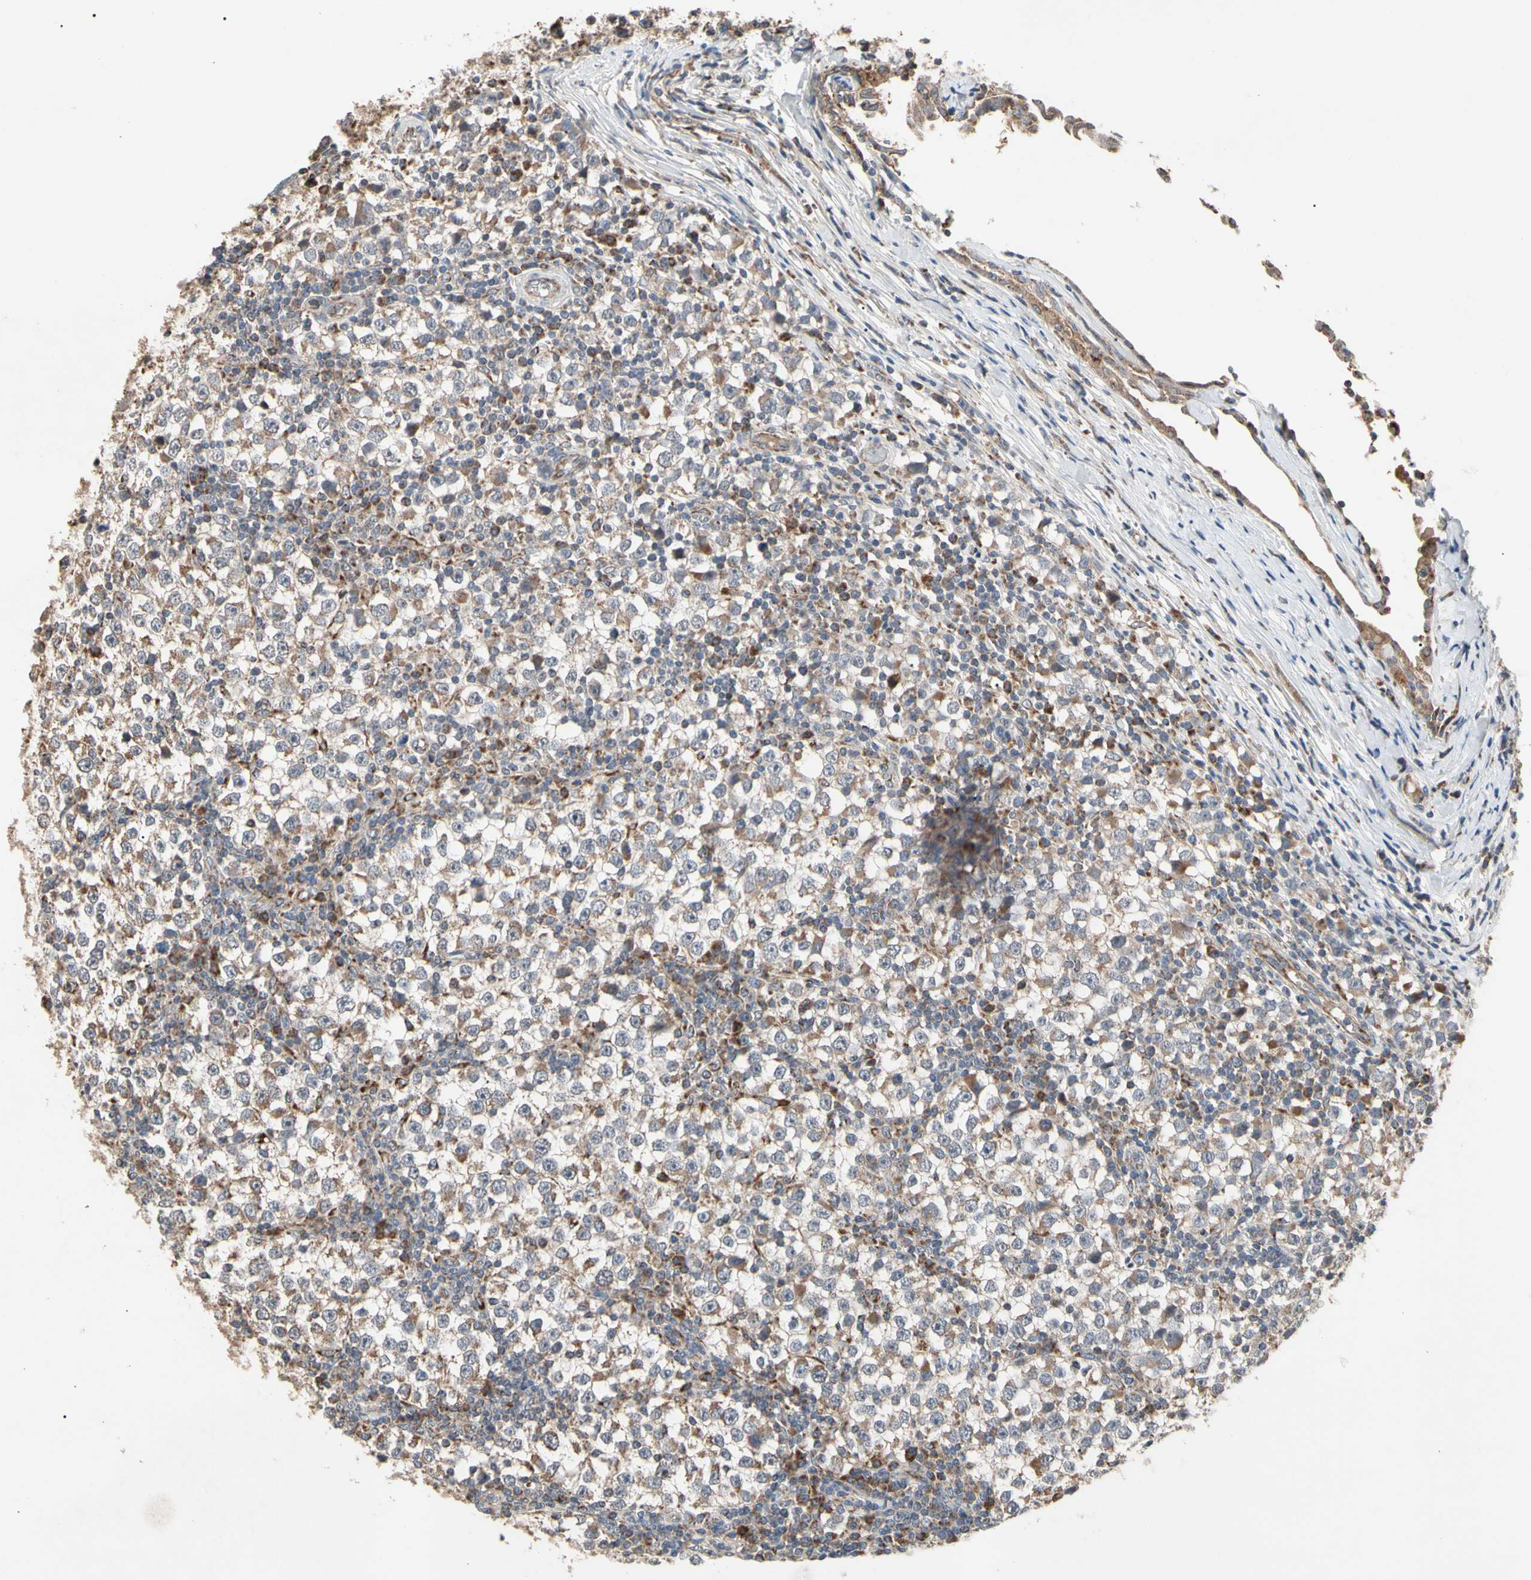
{"staining": {"intensity": "moderate", "quantity": ">75%", "location": "cytoplasmic/membranous"}, "tissue": "testis cancer", "cell_type": "Tumor cells", "image_type": "cancer", "snomed": [{"axis": "morphology", "description": "Seminoma, NOS"}, {"axis": "topography", "description": "Testis"}], "caption": "This histopathology image exhibits immunohistochemistry staining of seminoma (testis), with medium moderate cytoplasmic/membranous positivity in about >75% of tumor cells.", "gene": "GPD2", "patient": {"sex": "male", "age": 65}}